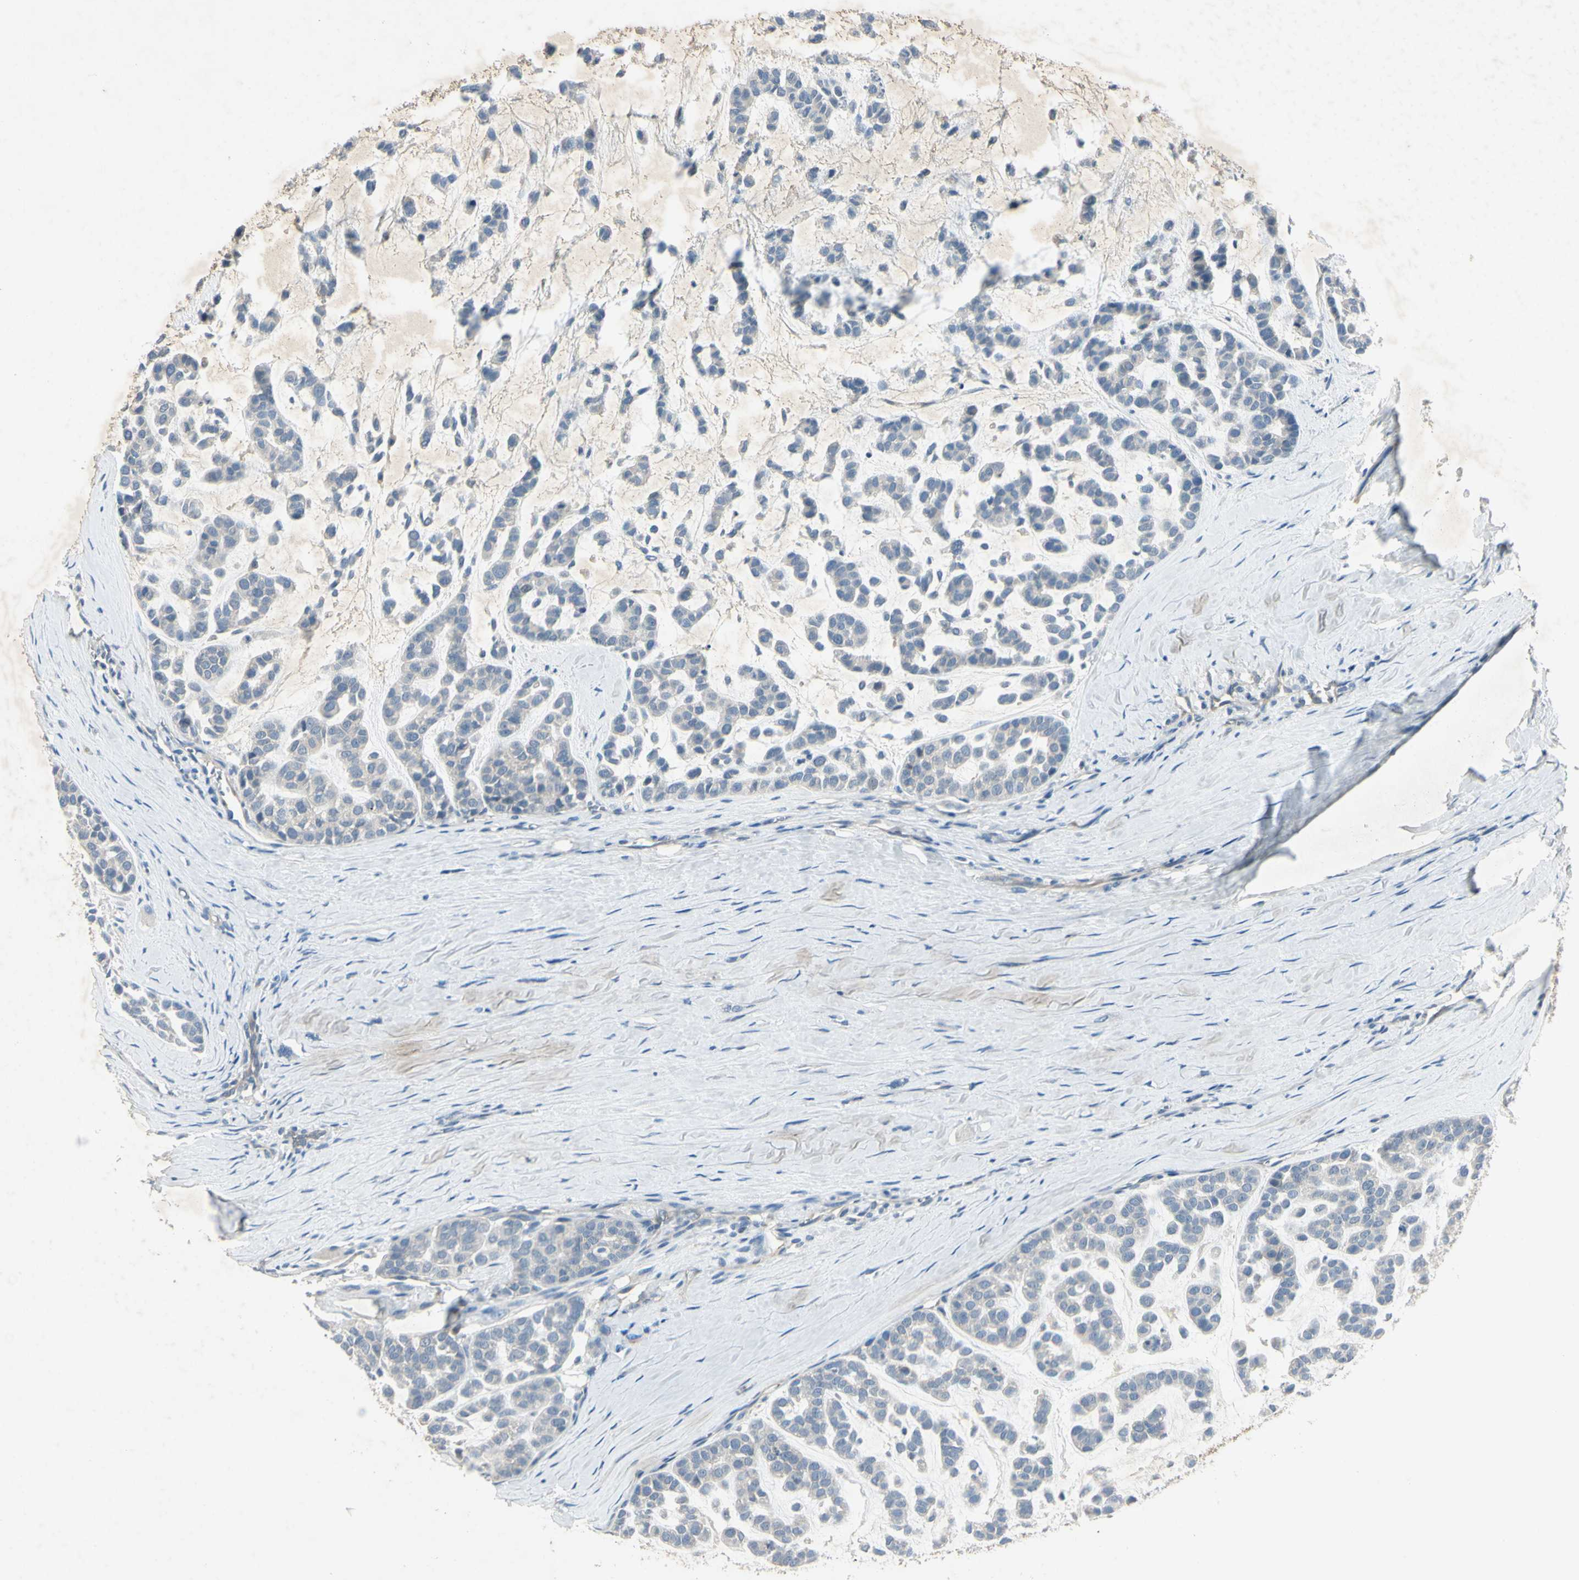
{"staining": {"intensity": "negative", "quantity": "none", "location": "none"}, "tissue": "head and neck cancer", "cell_type": "Tumor cells", "image_type": "cancer", "snomed": [{"axis": "morphology", "description": "Adenocarcinoma, NOS"}, {"axis": "morphology", "description": "Adenoma, NOS"}, {"axis": "topography", "description": "Head-Neck"}], "caption": "Image shows no significant protein positivity in tumor cells of head and neck cancer (adenoma). (DAB immunohistochemistry with hematoxylin counter stain).", "gene": "AATK", "patient": {"sex": "female", "age": 55}}